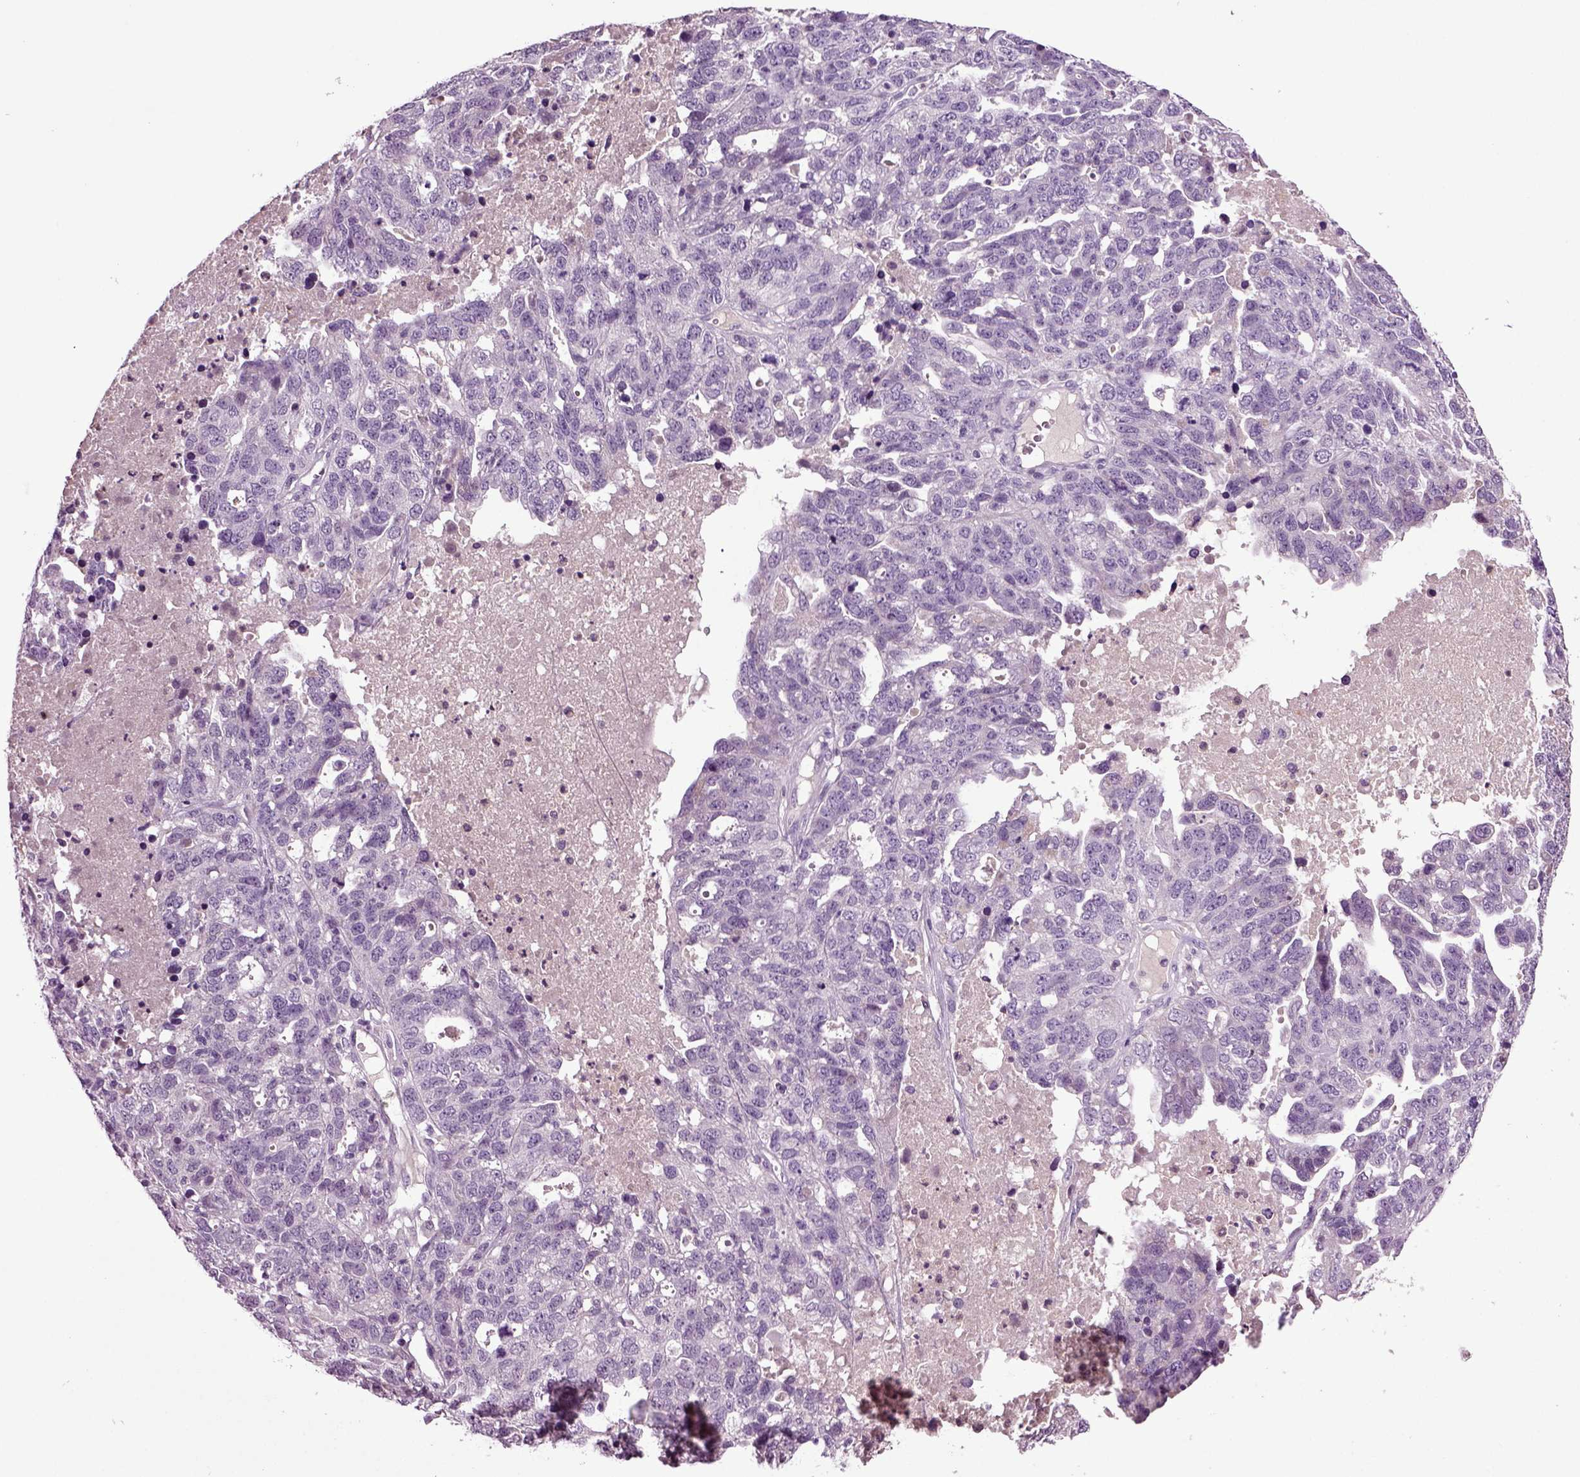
{"staining": {"intensity": "negative", "quantity": "none", "location": "none"}, "tissue": "ovarian cancer", "cell_type": "Tumor cells", "image_type": "cancer", "snomed": [{"axis": "morphology", "description": "Cystadenocarcinoma, serous, NOS"}, {"axis": "topography", "description": "Ovary"}], "caption": "Immunohistochemistry photomicrograph of neoplastic tissue: human ovarian cancer (serous cystadenocarcinoma) stained with DAB (3,3'-diaminobenzidine) demonstrates no significant protein positivity in tumor cells.", "gene": "FGF11", "patient": {"sex": "female", "age": 71}}